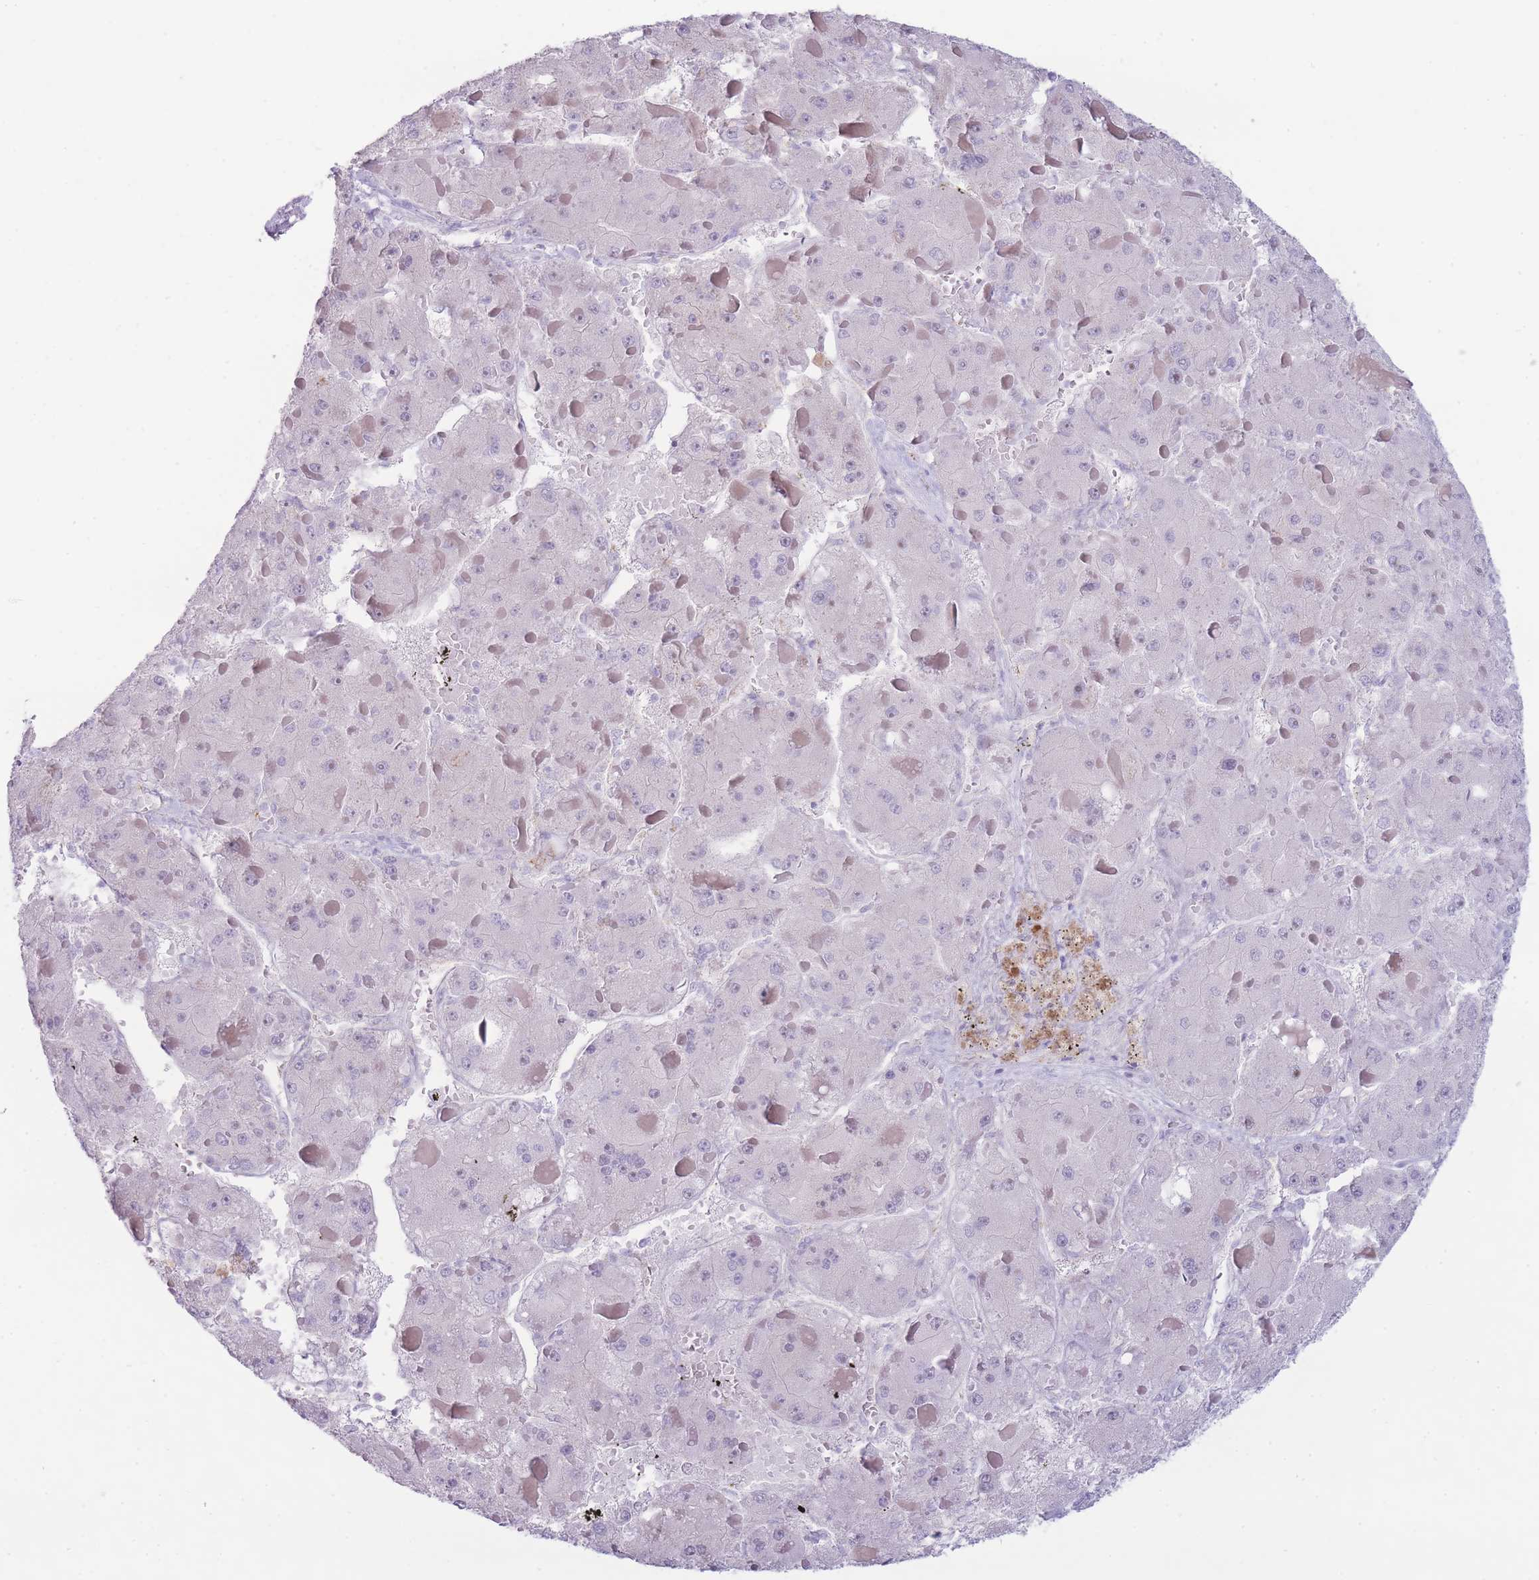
{"staining": {"intensity": "negative", "quantity": "none", "location": "none"}, "tissue": "liver cancer", "cell_type": "Tumor cells", "image_type": "cancer", "snomed": [{"axis": "morphology", "description": "Carcinoma, Hepatocellular, NOS"}, {"axis": "topography", "description": "Liver"}], "caption": "Human liver cancer stained for a protein using IHC exhibits no positivity in tumor cells.", "gene": "UTP14A", "patient": {"sex": "female", "age": 73}}